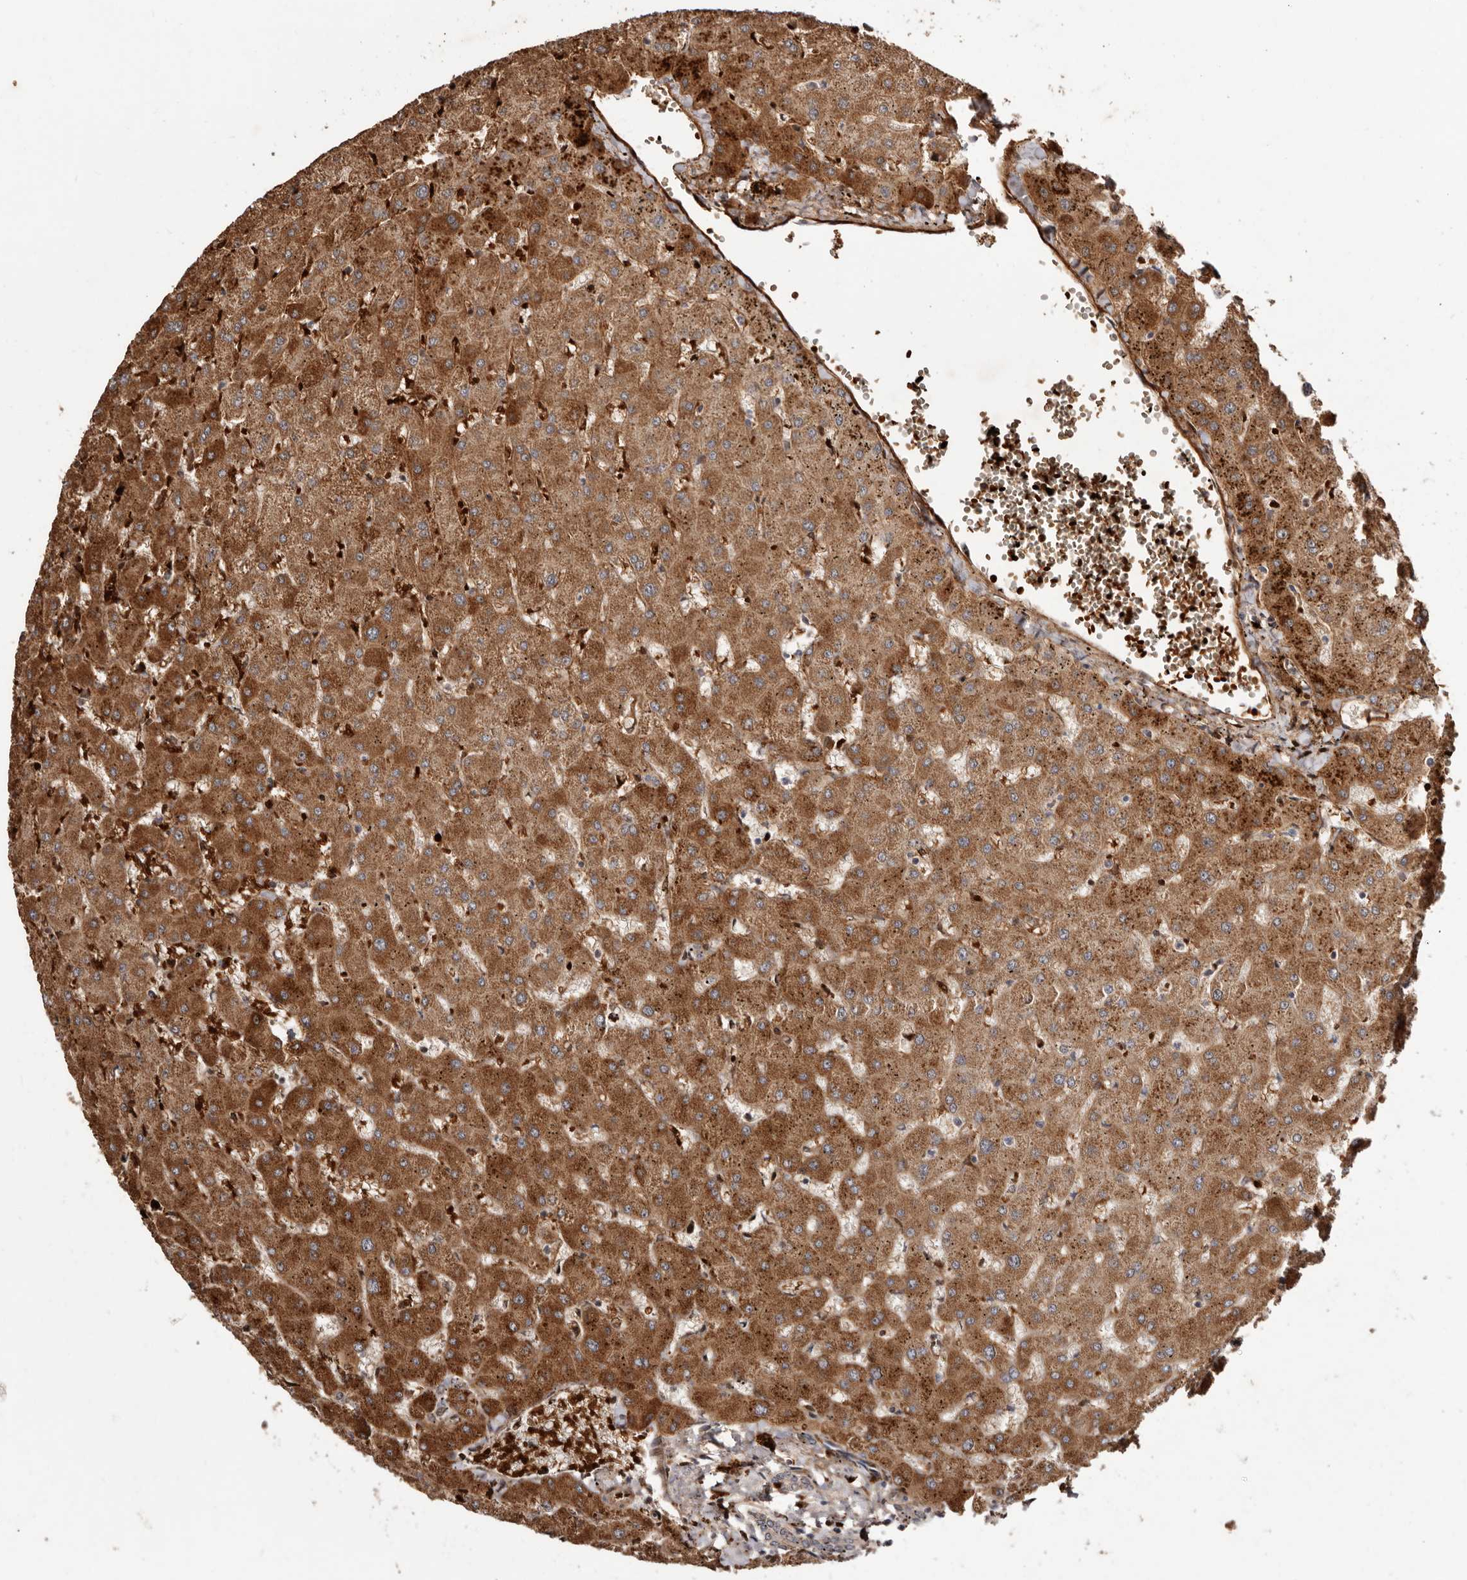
{"staining": {"intensity": "weak", "quantity": ">75%", "location": "cytoplasmic/membranous"}, "tissue": "liver", "cell_type": "Cholangiocytes", "image_type": "normal", "snomed": [{"axis": "morphology", "description": "Normal tissue, NOS"}, {"axis": "topography", "description": "Liver"}], "caption": "This image reveals immunohistochemistry staining of unremarkable liver, with low weak cytoplasmic/membranous positivity in approximately >75% of cholangiocytes.", "gene": "GRAMD2A", "patient": {"sex": "female", "age": 63}}